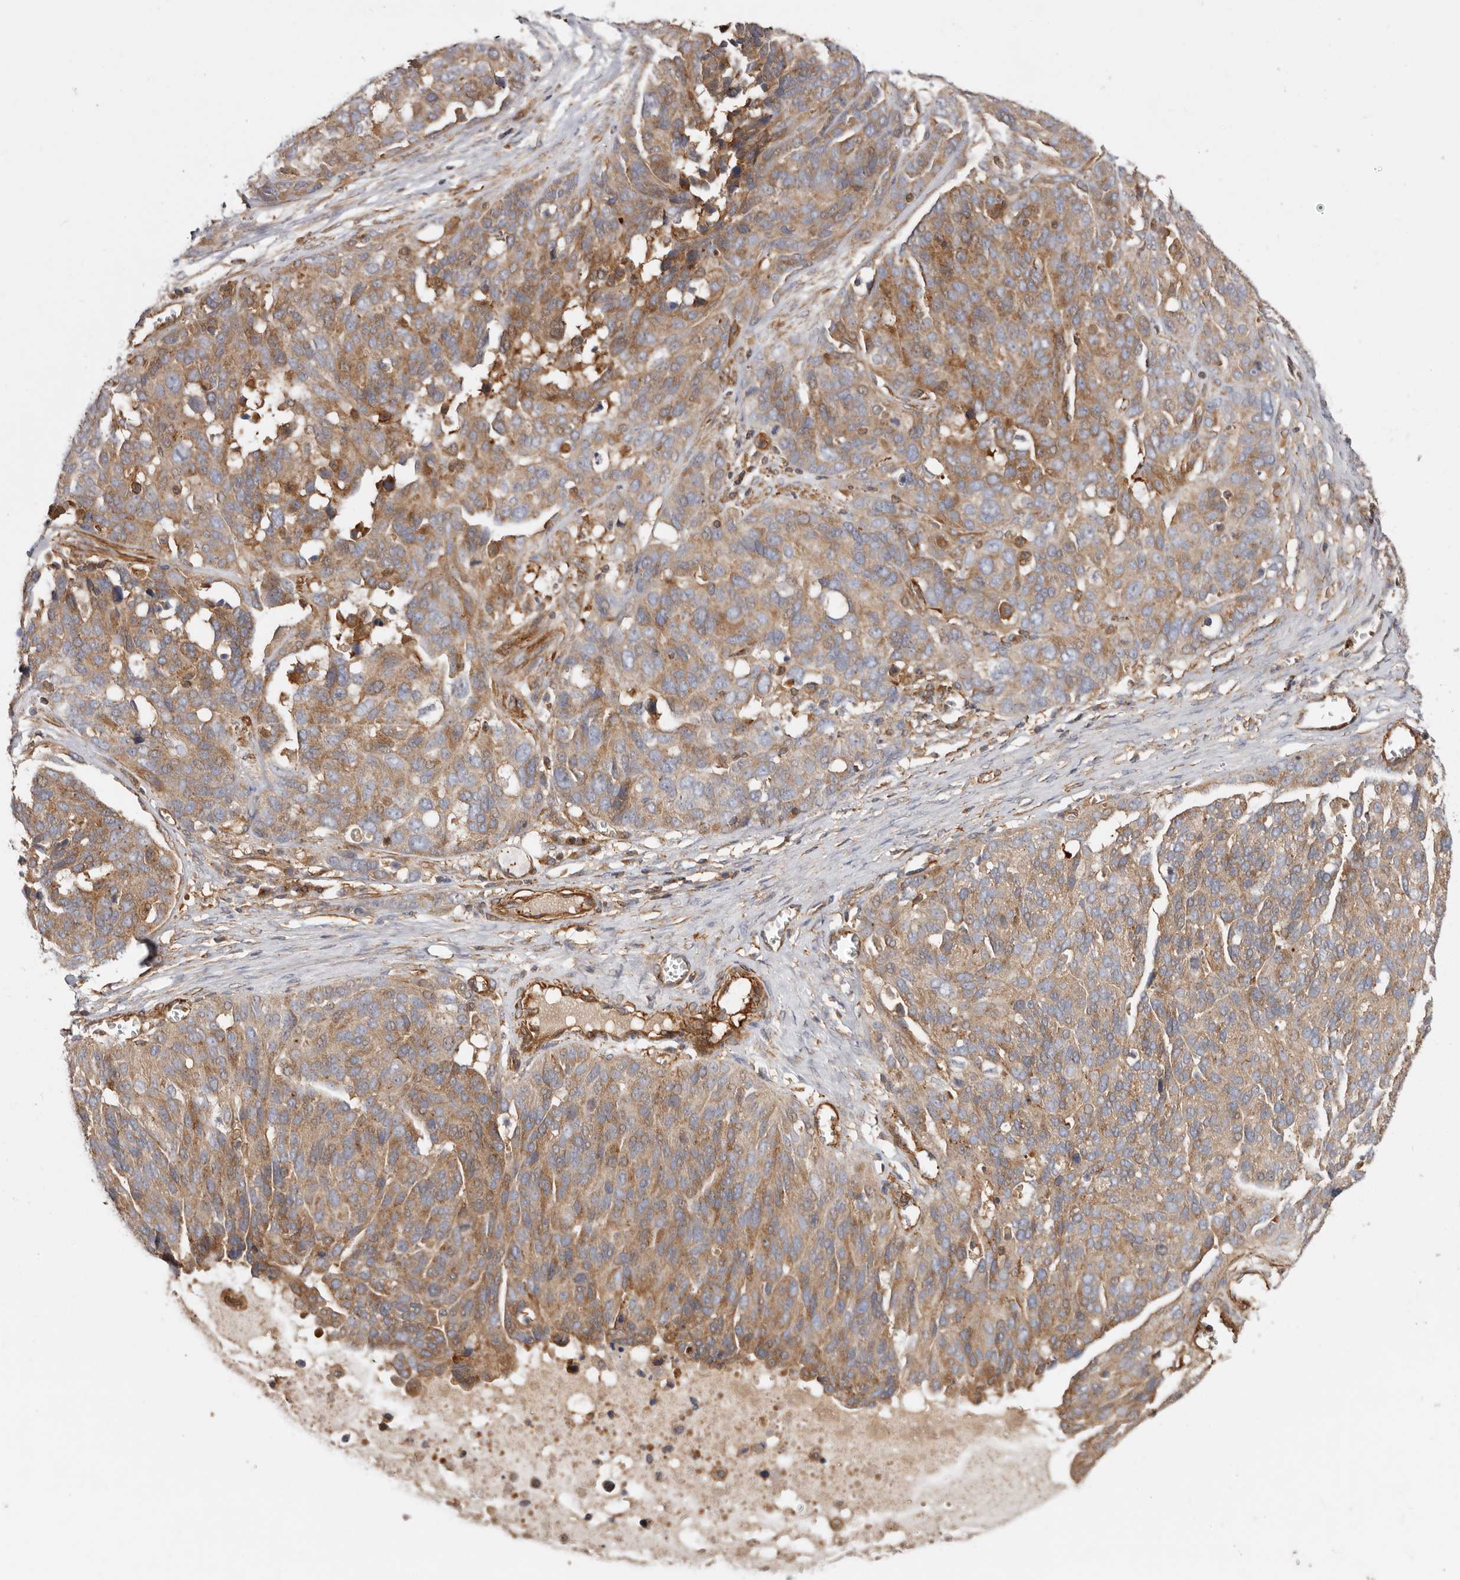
{"staining": {"intensity": "moderate", "quantity": ">75%", "location": "cytoplasmic/membranous"}, "tissue": "ovarian cancer", "cell_type": "Tumor cells", "image_type": "cancer", "snomed": [{"axis": "morphology", "description": "Cystadenocarcinoma, serous, NOS"}, {"axis": "topography", "description": "Ovary"}], "caption": "This micrograph demonstrates ovarian cancer stained with immunohistochemistry (IHC) to label a protein in brown. The cytoplasmic/membranous of tumor cells show moderate positivity for the protein. Nuclei are counter-stained blue.", "gene": "TMC7", "patient": {"sex": "female", "age": 44}}